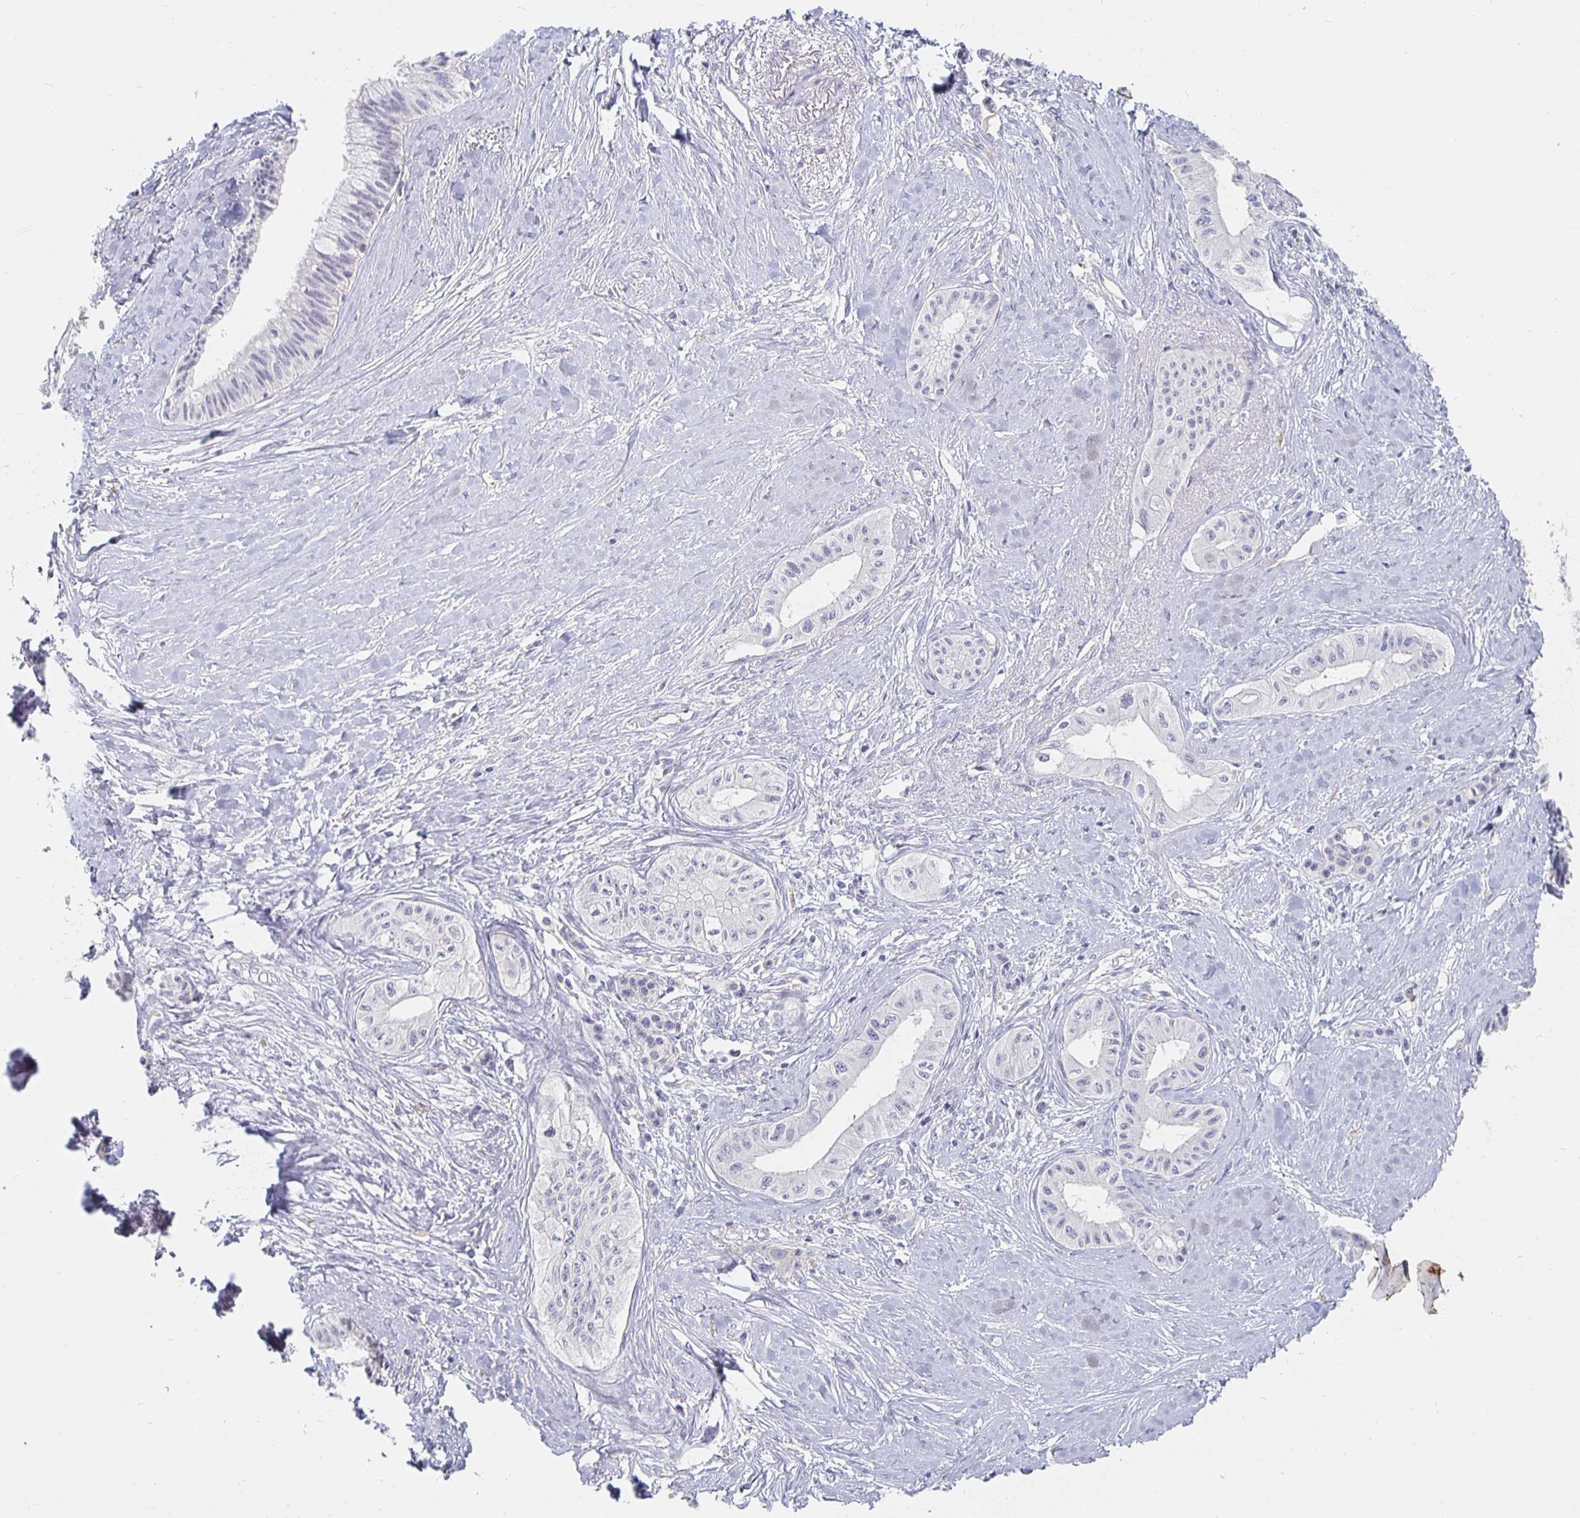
{"staining": {"intensity": "negative", "quantity": "none", "location": "none"}, "tissue": "pancreatic cancer", "cell_type": "Tumor cells", "image_type": "cancer", "snomed": [{"axis": "morphology", "description": "Adenocarcinoma, NOS"}, {"axis": "topography", "description": "Pancreas"}], "caption": "Tumor cells show no significant expression in pancreatic adenocarcinoma.", "gene": "S100G", "patient": {"sex": "male", "age": 71}}